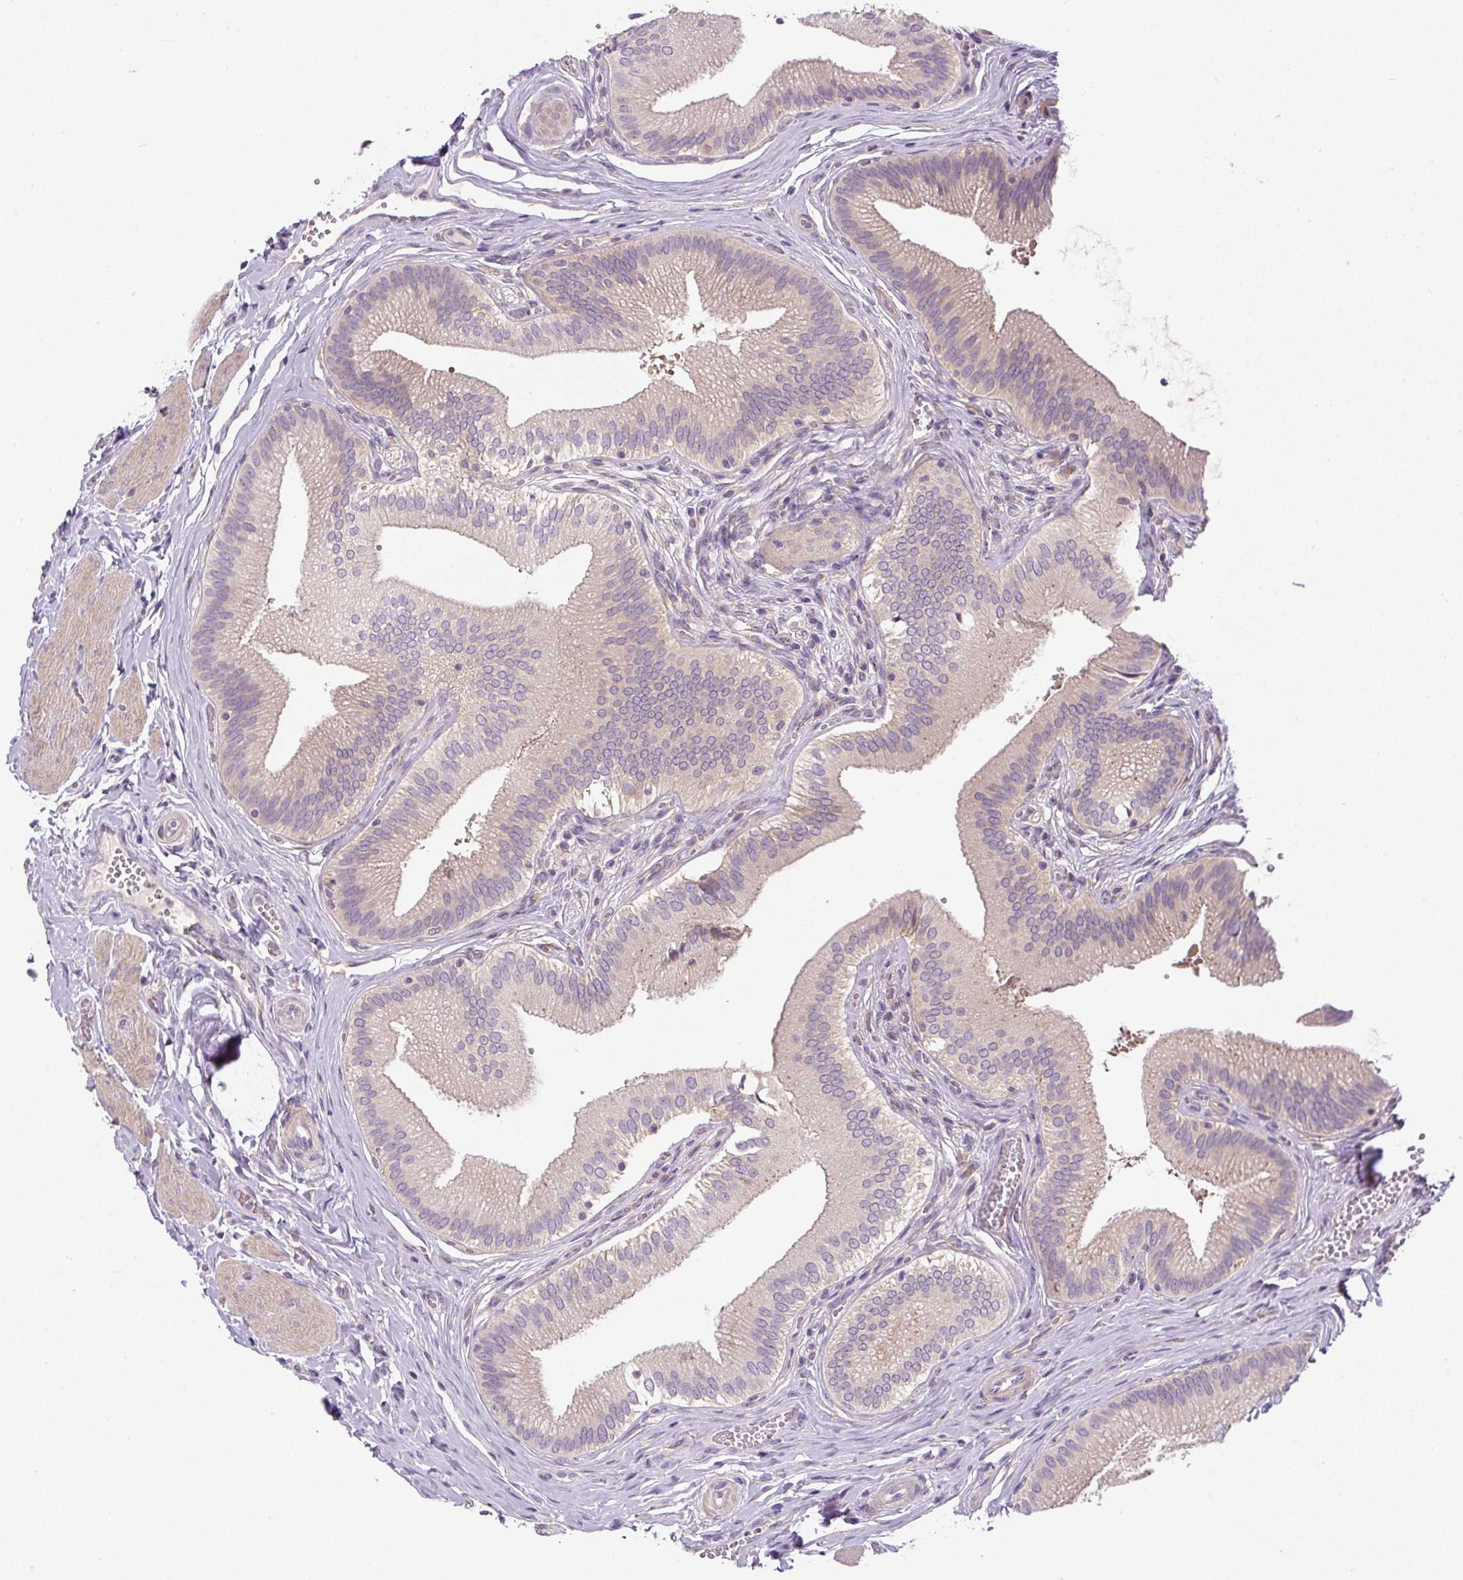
{"staining": {"intensity": "moderate", "quantity": "<25%", "location": "cytoplasmic/membranous"}, "tissue": "gallbladder", "cell_type": "Glandular cells", "image_type": "normal", "snomed": [{"axis": "morphology", "description": "Normal tissue, NOS"}, {"axis": "topography", "description": "Gallbladder"}], "caption": "Immunohistochemistry histopathology image of normal gallbladder stained for a protein (brown), which reveals low levels of moderate cytoplasmic/membranous expression in about <25% of glandular cells.", "gene": "UBL3", "patient": {"sex": "male", "age": 17}}